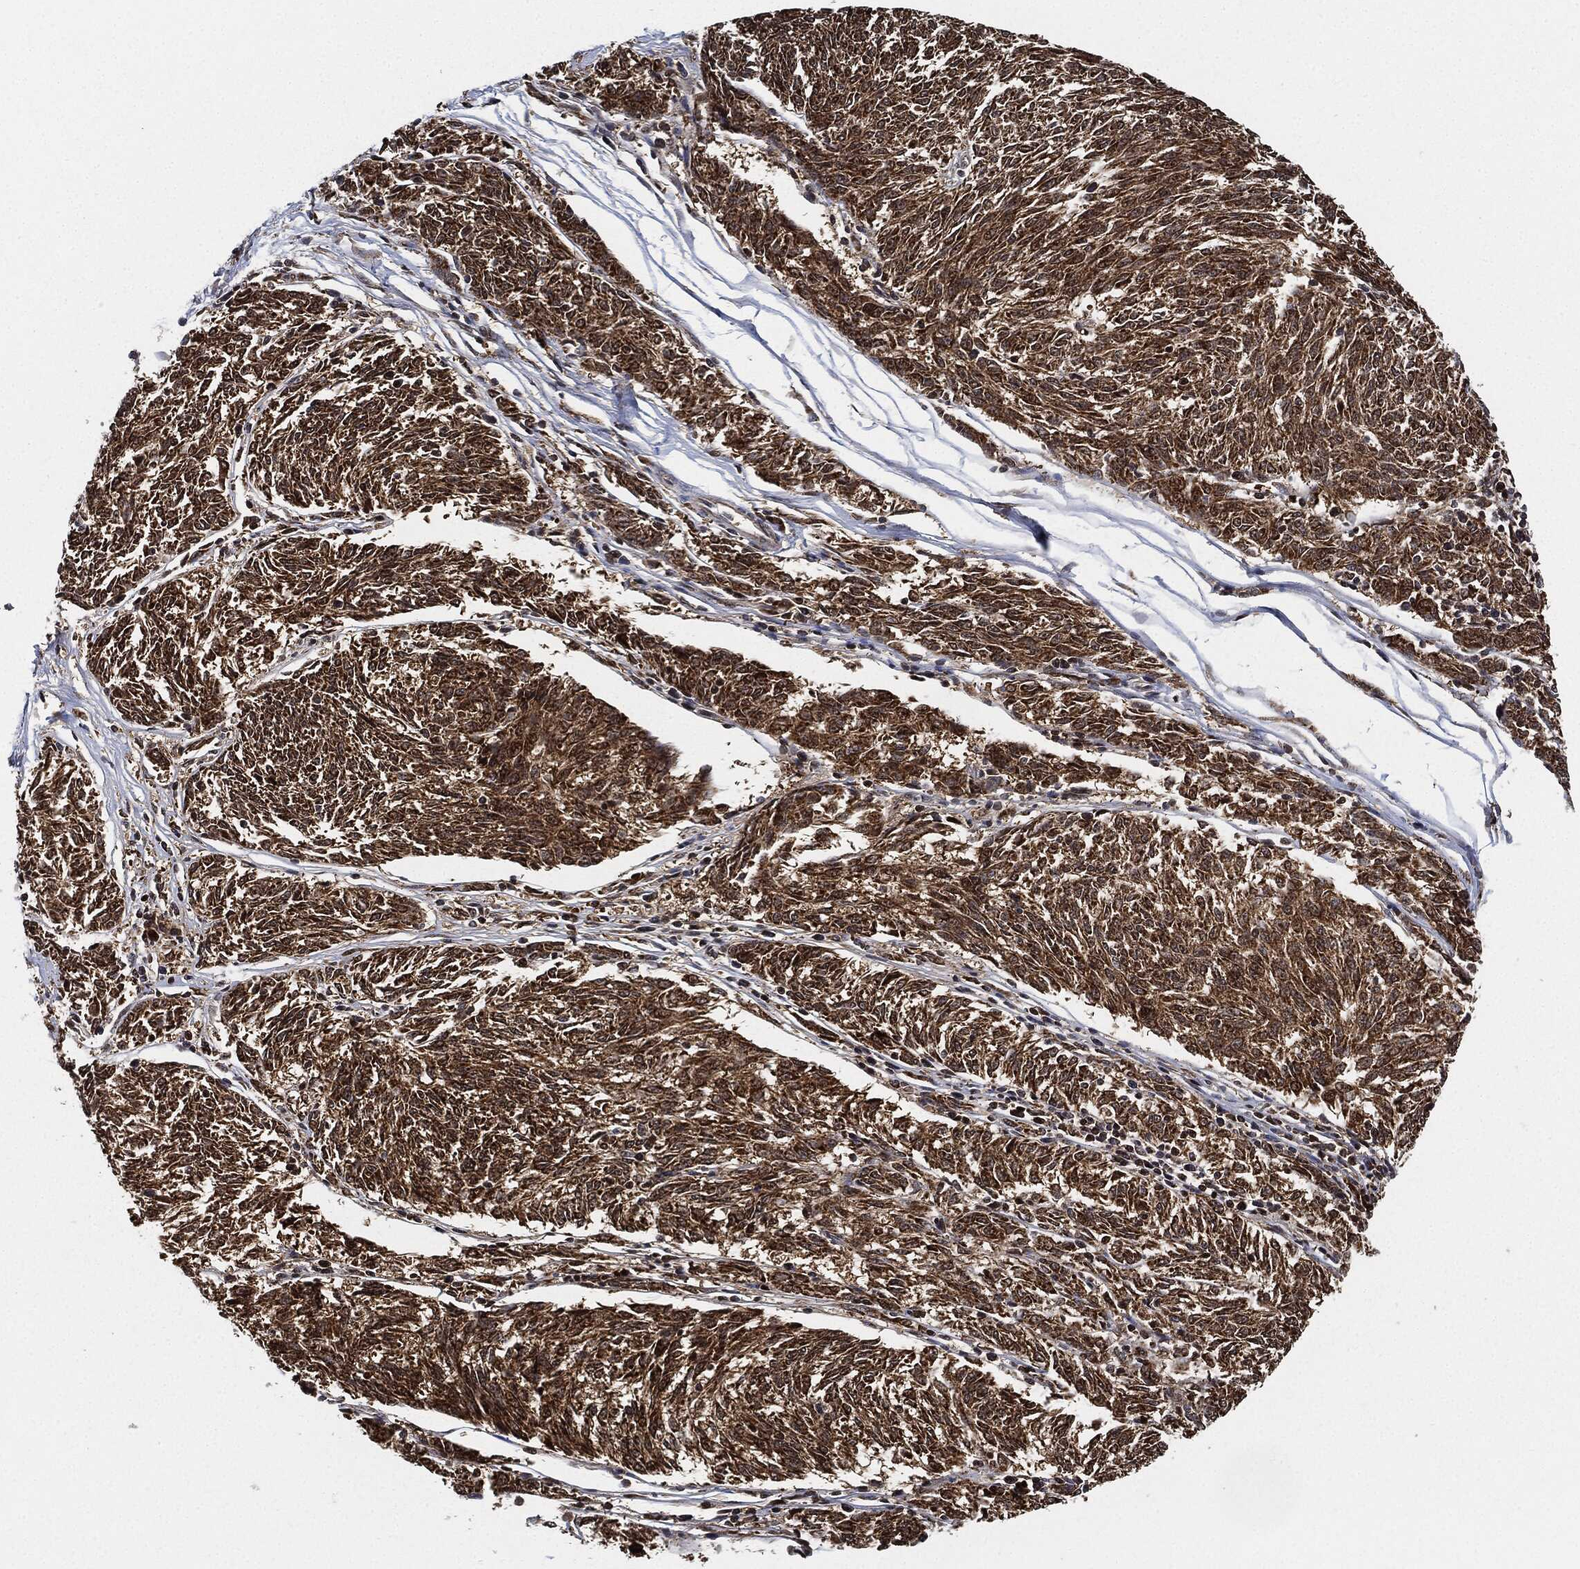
{"staining": {"intensity": "strong", "quantity": ">75%", "location": "cytoplasmic/membranous"}, "tissue": "melanoma", "cell_type": "Tumor cells", "image_type": "cancer", "snomed": [{"axis": "morphology", "description": "Malignant melanoma, NOS"}, {"axis": "topography", "description": "Skin"}], "caption": "Immunohistochemical staining of human melanoma exhibits high levels of strong cytoplasmic/membranous staining in about >75% of tumor cells.", "gene": "RNASEL", "patient": {"sex": "female", "age": 72}}